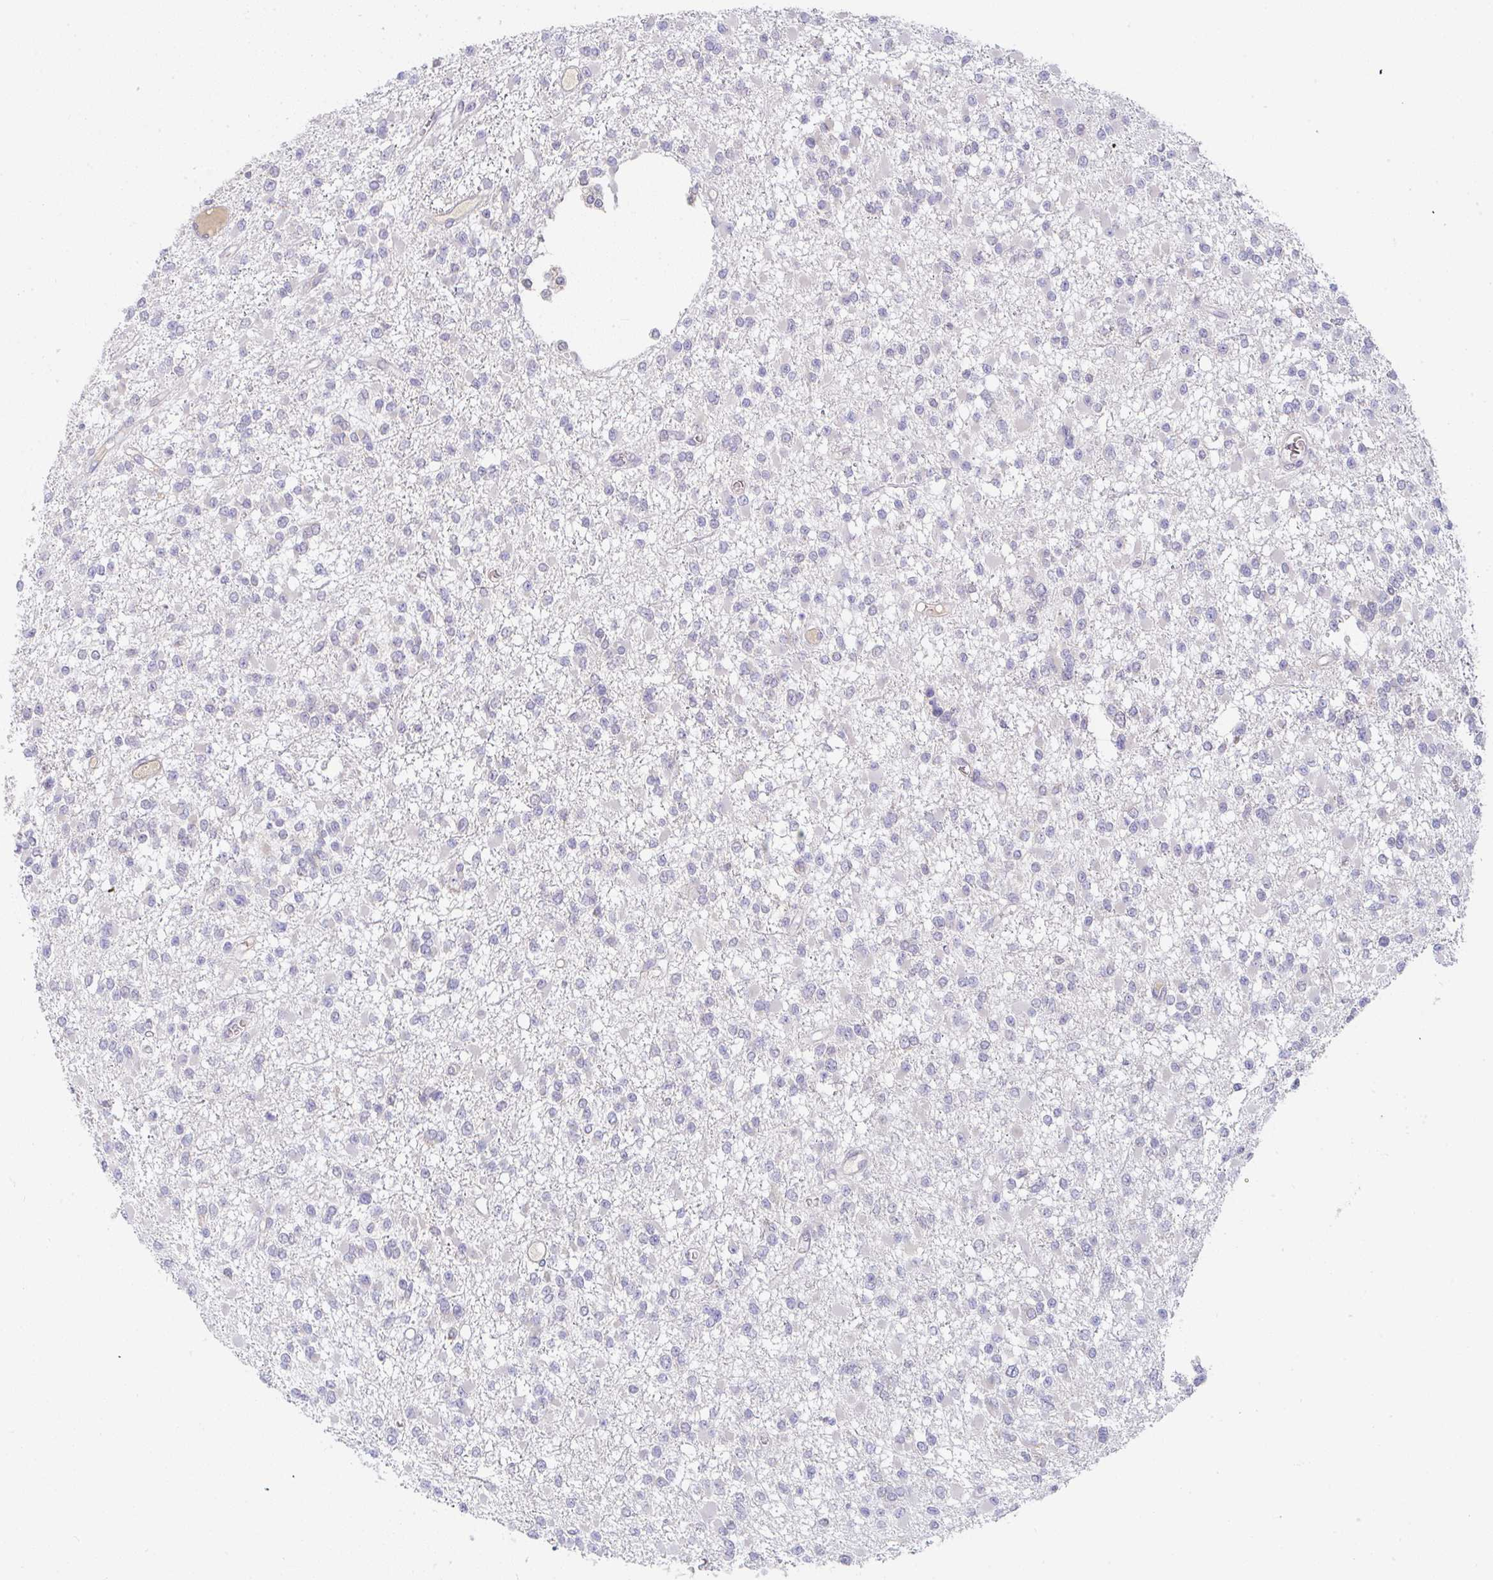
{"staining": {"intensity": "negative", "quantity": "none", "location": "none"}, "tissue": "glioma", "cell_type": "Tumor cells", "image_type": "cancer", "snomed": [{"axis": "morphology", "description": "Glioma, malignant, Low grade"}, {"axis": "topography", "description": "Brain"}], "caption": "This image is of malignant low-grade glioma stained with IHC to label a protein in brown with the nuclei are counter-stained blue. There is no staining in tumor cells.", "gene": "DERL2", "patient": {"sex": "female", "age": 22}}